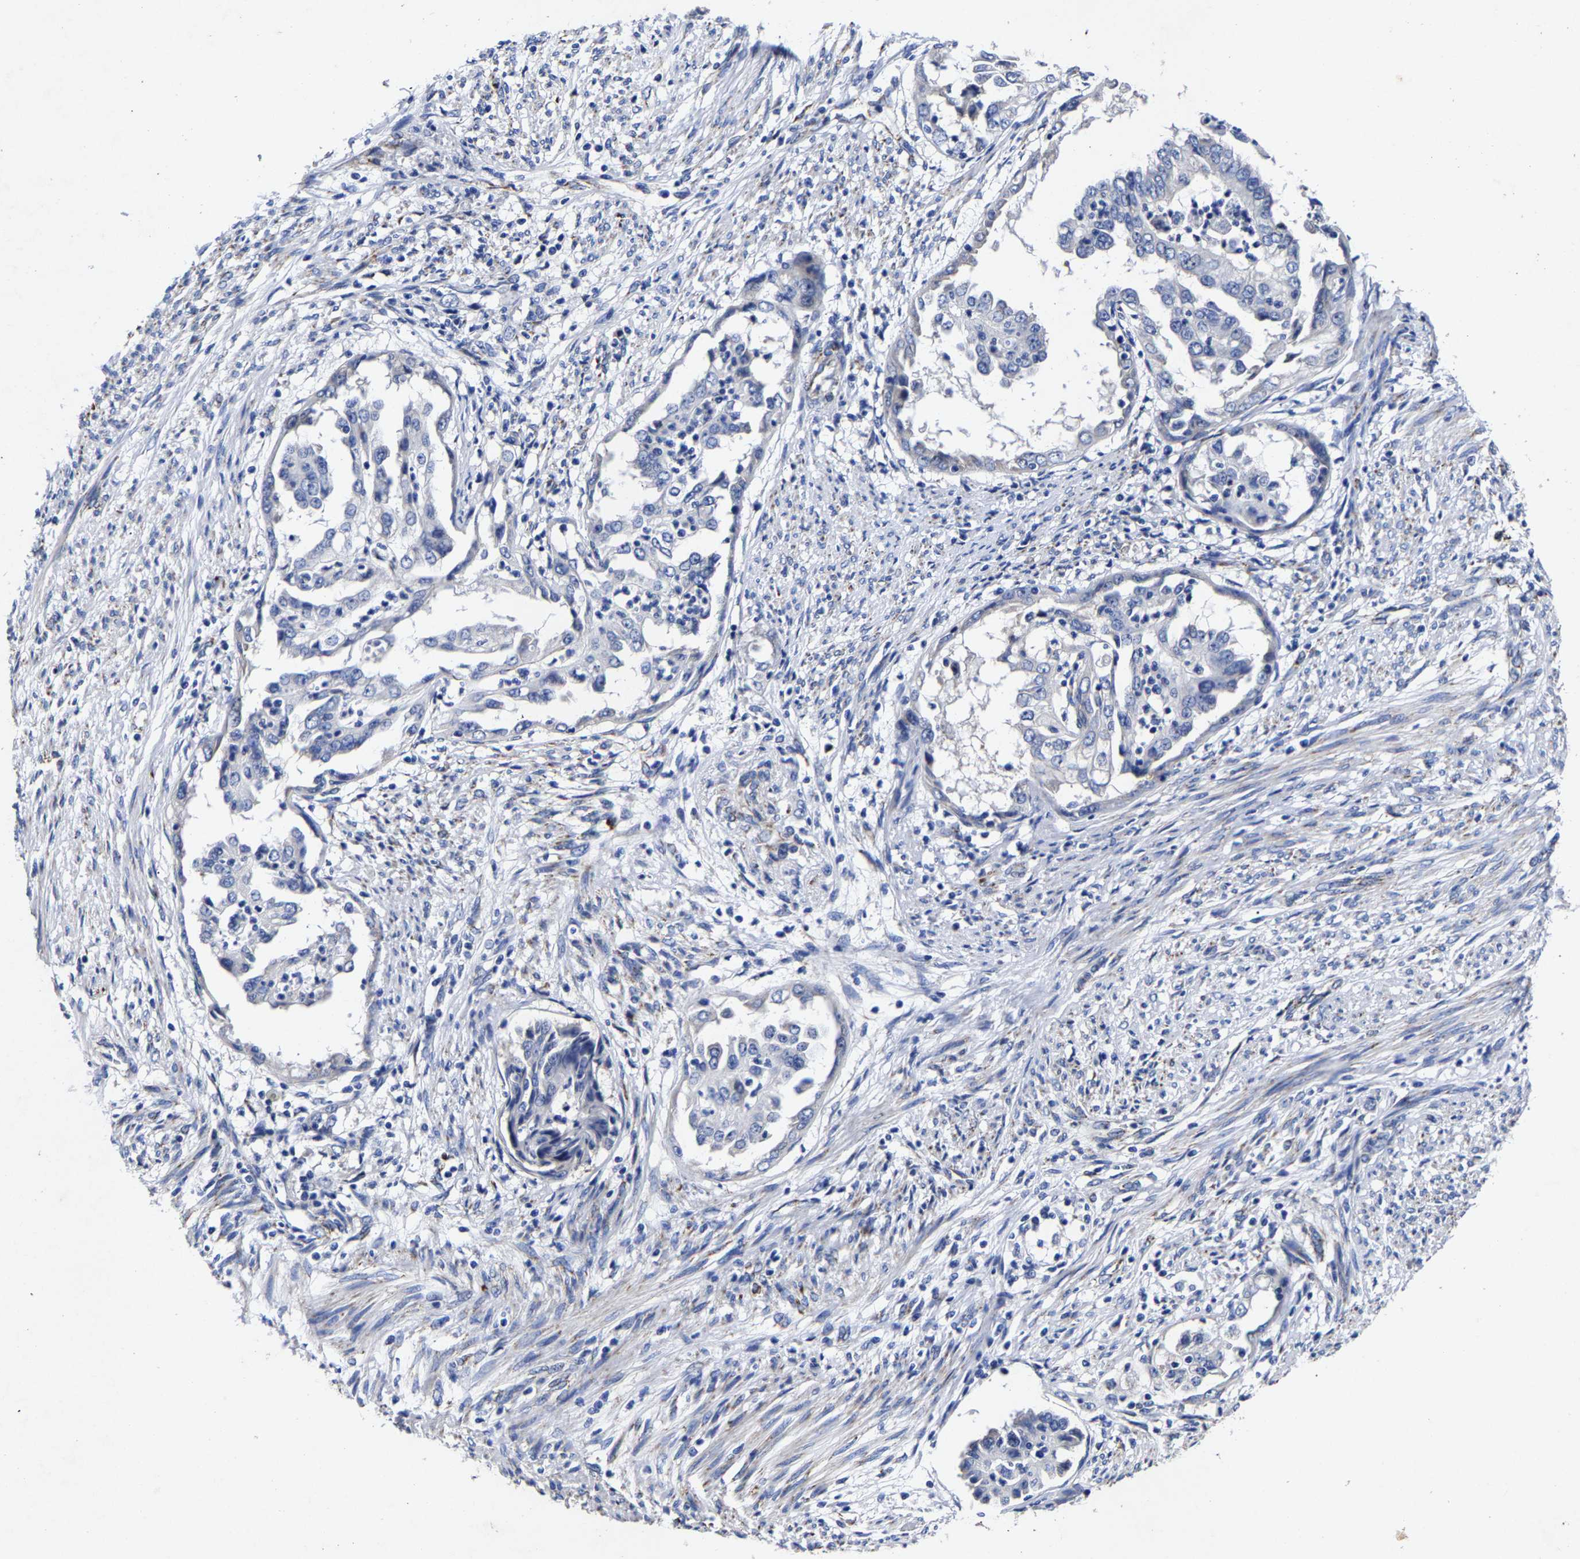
{"staining": {"intensity": "negative", "quantity": "none", "location": "none"}, "tissue": "endometrial cancer", "cell_type": "Tumor cells", "image_type": "cancer", "snomed": [{"axis": "morphology", "description": "Adenocarcinoma, NOS"}, {"axis": "topography", "description": "Endometrium"}], "caption": "The photomicrograph reveals no staining of tumor cells in endometrial cancer (adenocarcinoma).", "gene": "AASS", "patient": {"sex": "female", "age": 85}}